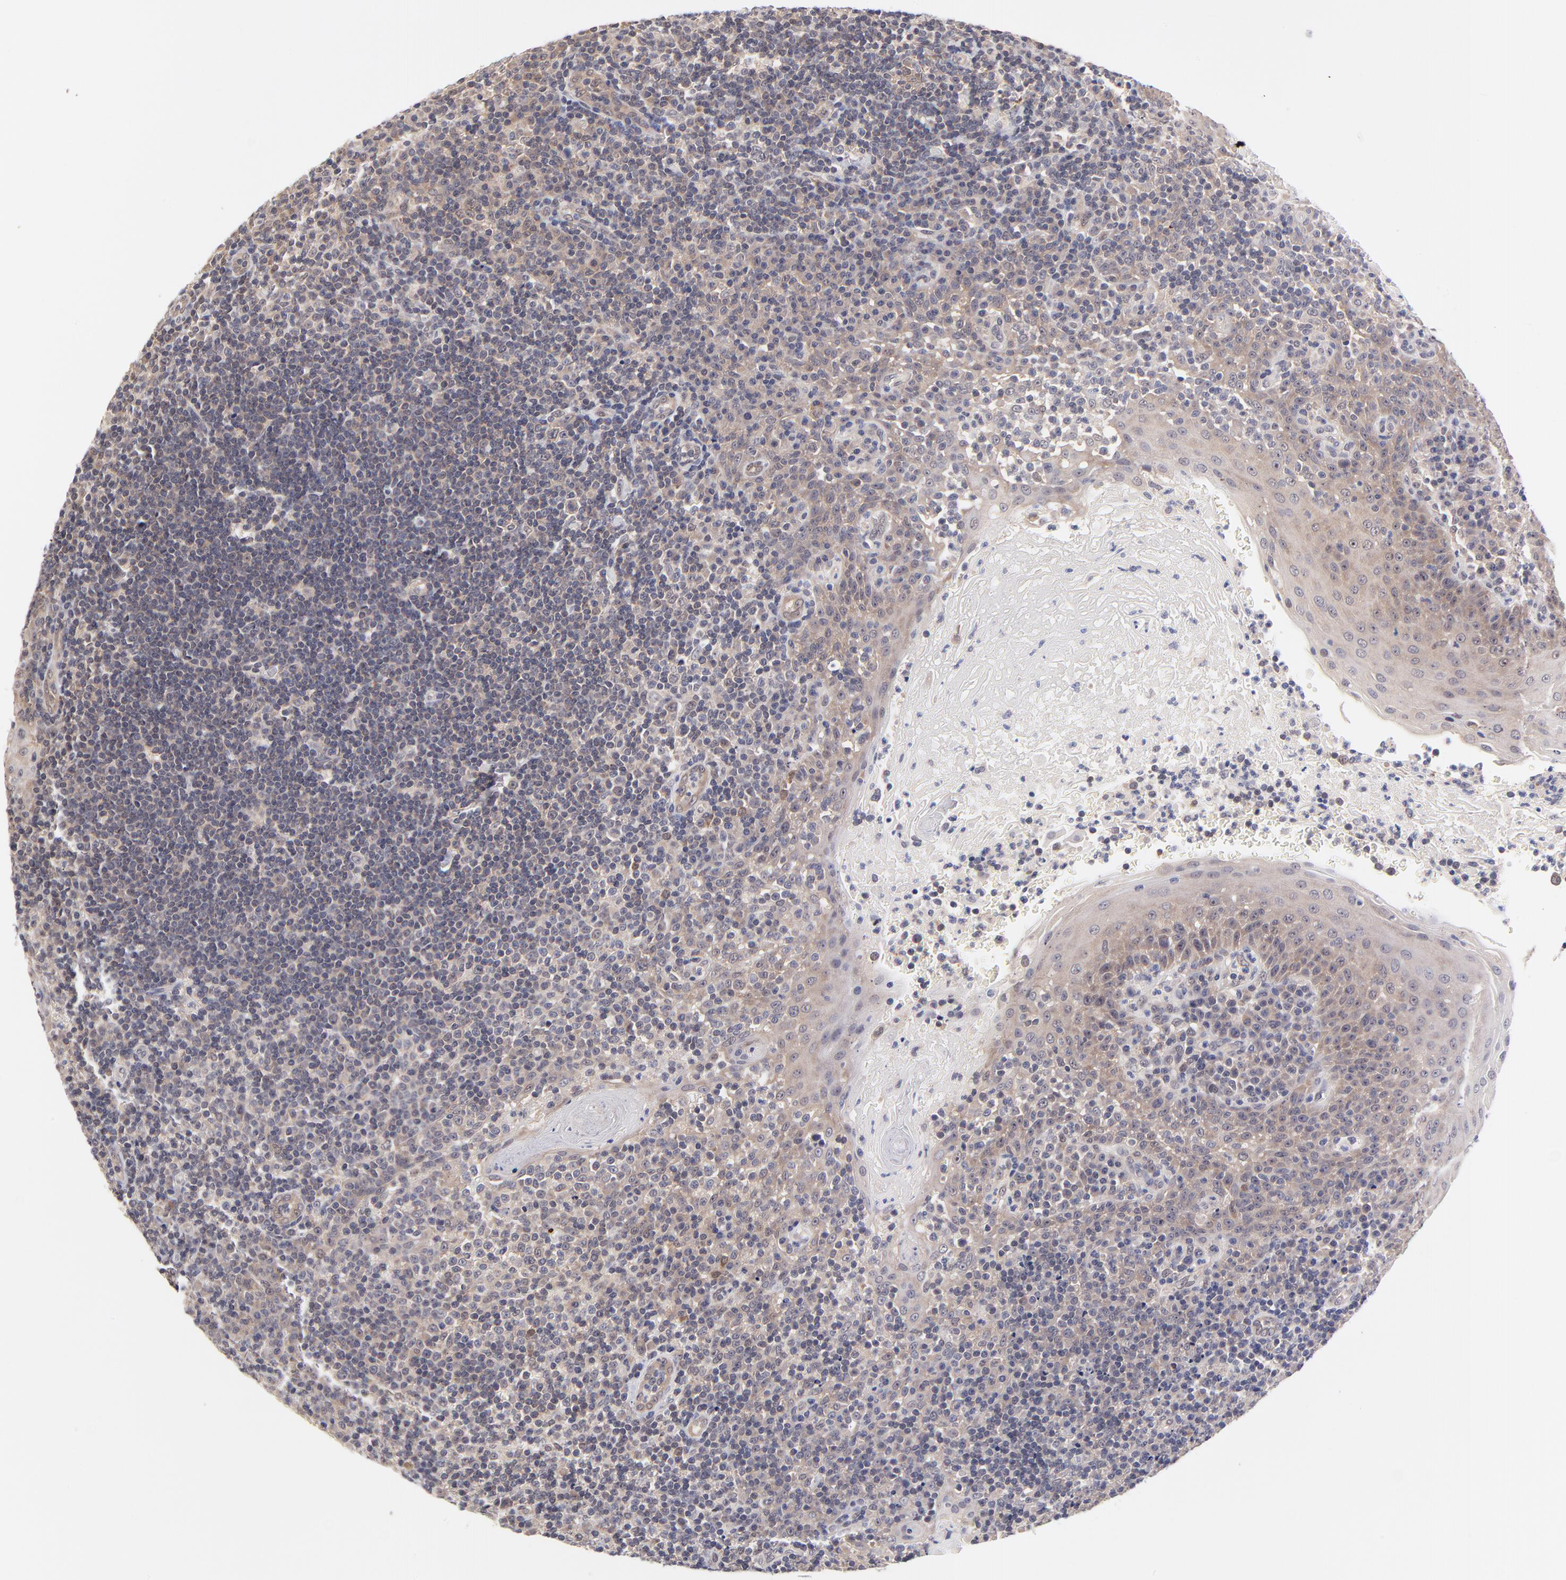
{"staining": {"intensity": "weak", "quantity": ">75%", "location": "cytoplasmic/membranous"}, "tissue": "tonsil", "cell_type": "Germinal center cells", "image_type": "normal", "snomed": [{"axis": "morphology", "description": "Normal tissue, NOS"}, {"axis": "topography", "description": "Tonsil"}], "caption": "Protein staining of normal tonsil shows weak cytoplasmic/membranous positivity in about >75% of germinal center cells.", "gene": "UBE2E2", "patient": {"sex": "female", "age": 40}}